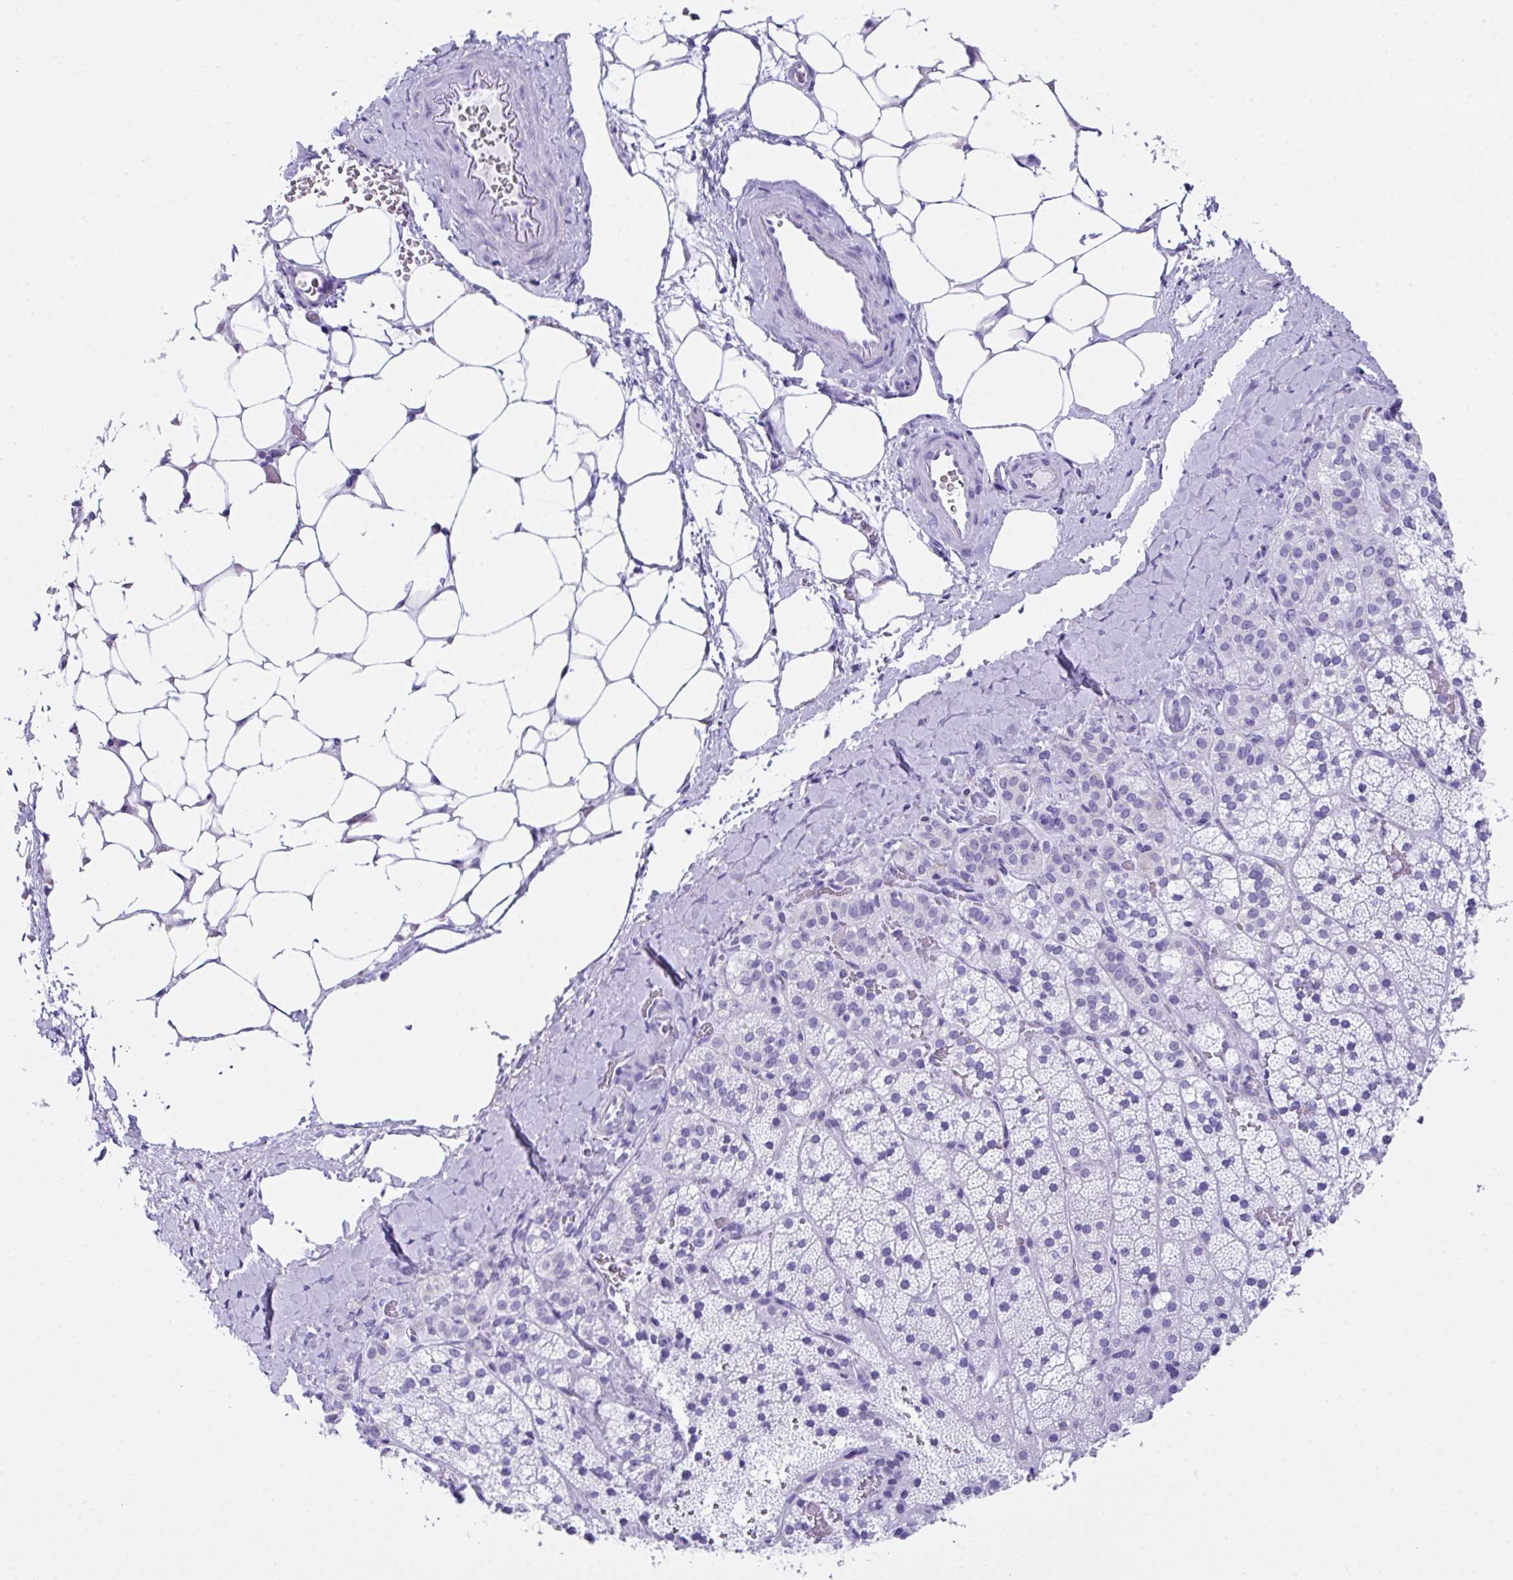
{"staining": {"intensity": "negative", "quantity": "none", "location": "none"}, "tissue": "adrenal gland", "cell_type": "Glandular cells", "image_type": "normal", "snomed": [{"axis": "morphology", "description": "Normal tissue, NOS"}, {"axis": "topography", "description": "Adrenal gland"}], "caption": "Glandular cells are negative for brown protein staining in benign adrenal gland. (Brightfield microscopy of DAB immunohistochemistry at high magnification).", "gene": "LGALS4", "patient": {"sex": "male", "age": 53}}